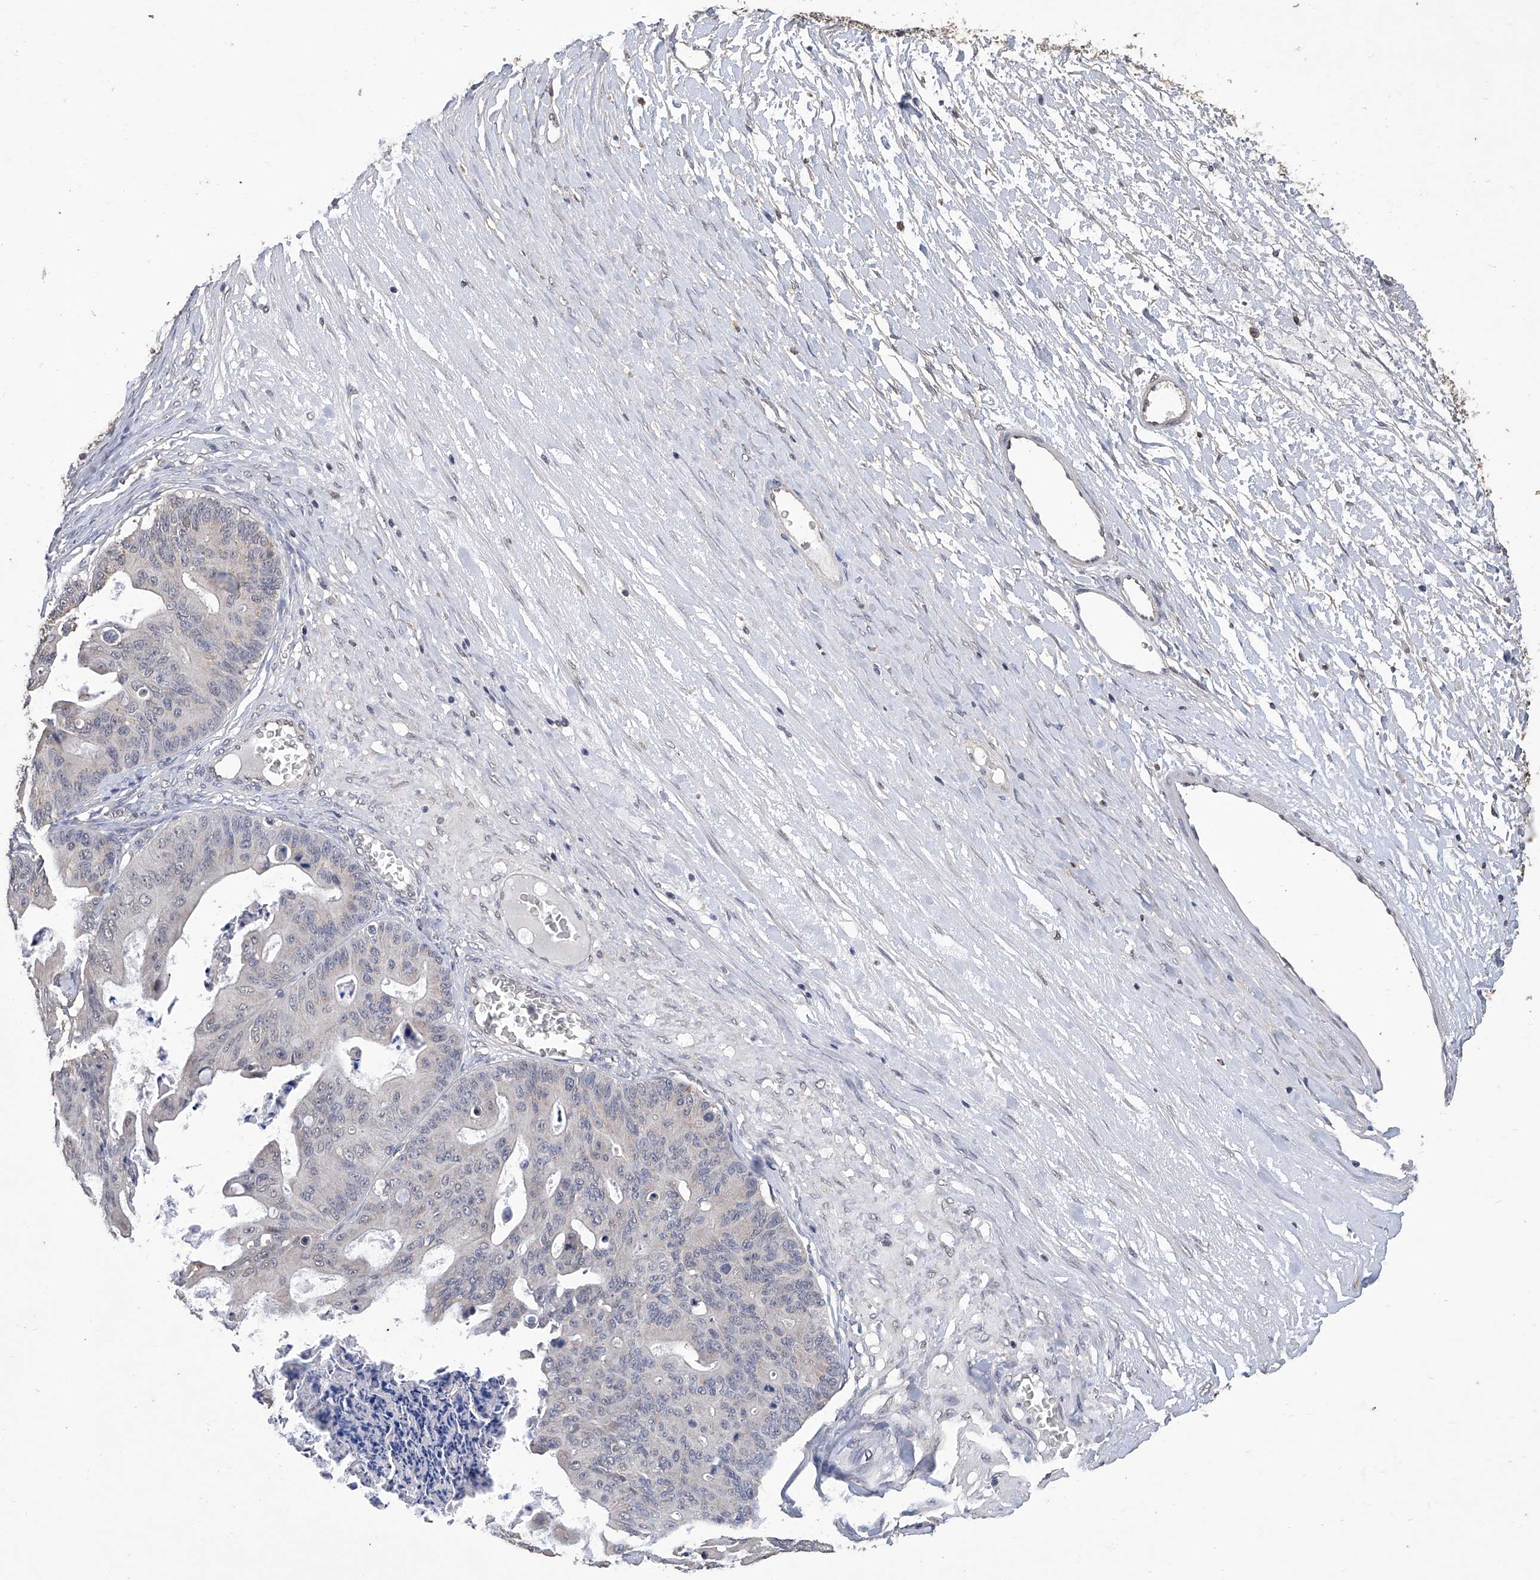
{"staining": {"intensity": "negative", "quantity": "none", "location": "none"}, "tissue": "ovarian cancer", "cell_type": "Tumor cells", "image_type": "cancer", "snomed": [{"axis": "morphology", "description": "Cystadenocarcinoma, mucinous, NOS"}, {"axis": "topography", "description": "Ovary"}], "caption": "An image of human ovarian cancer (mucinous cystadenocarcinoma) is negative for staining in tumor cells.", "gene": "GPT", "patient": {"sex": "female", "age": 37}}